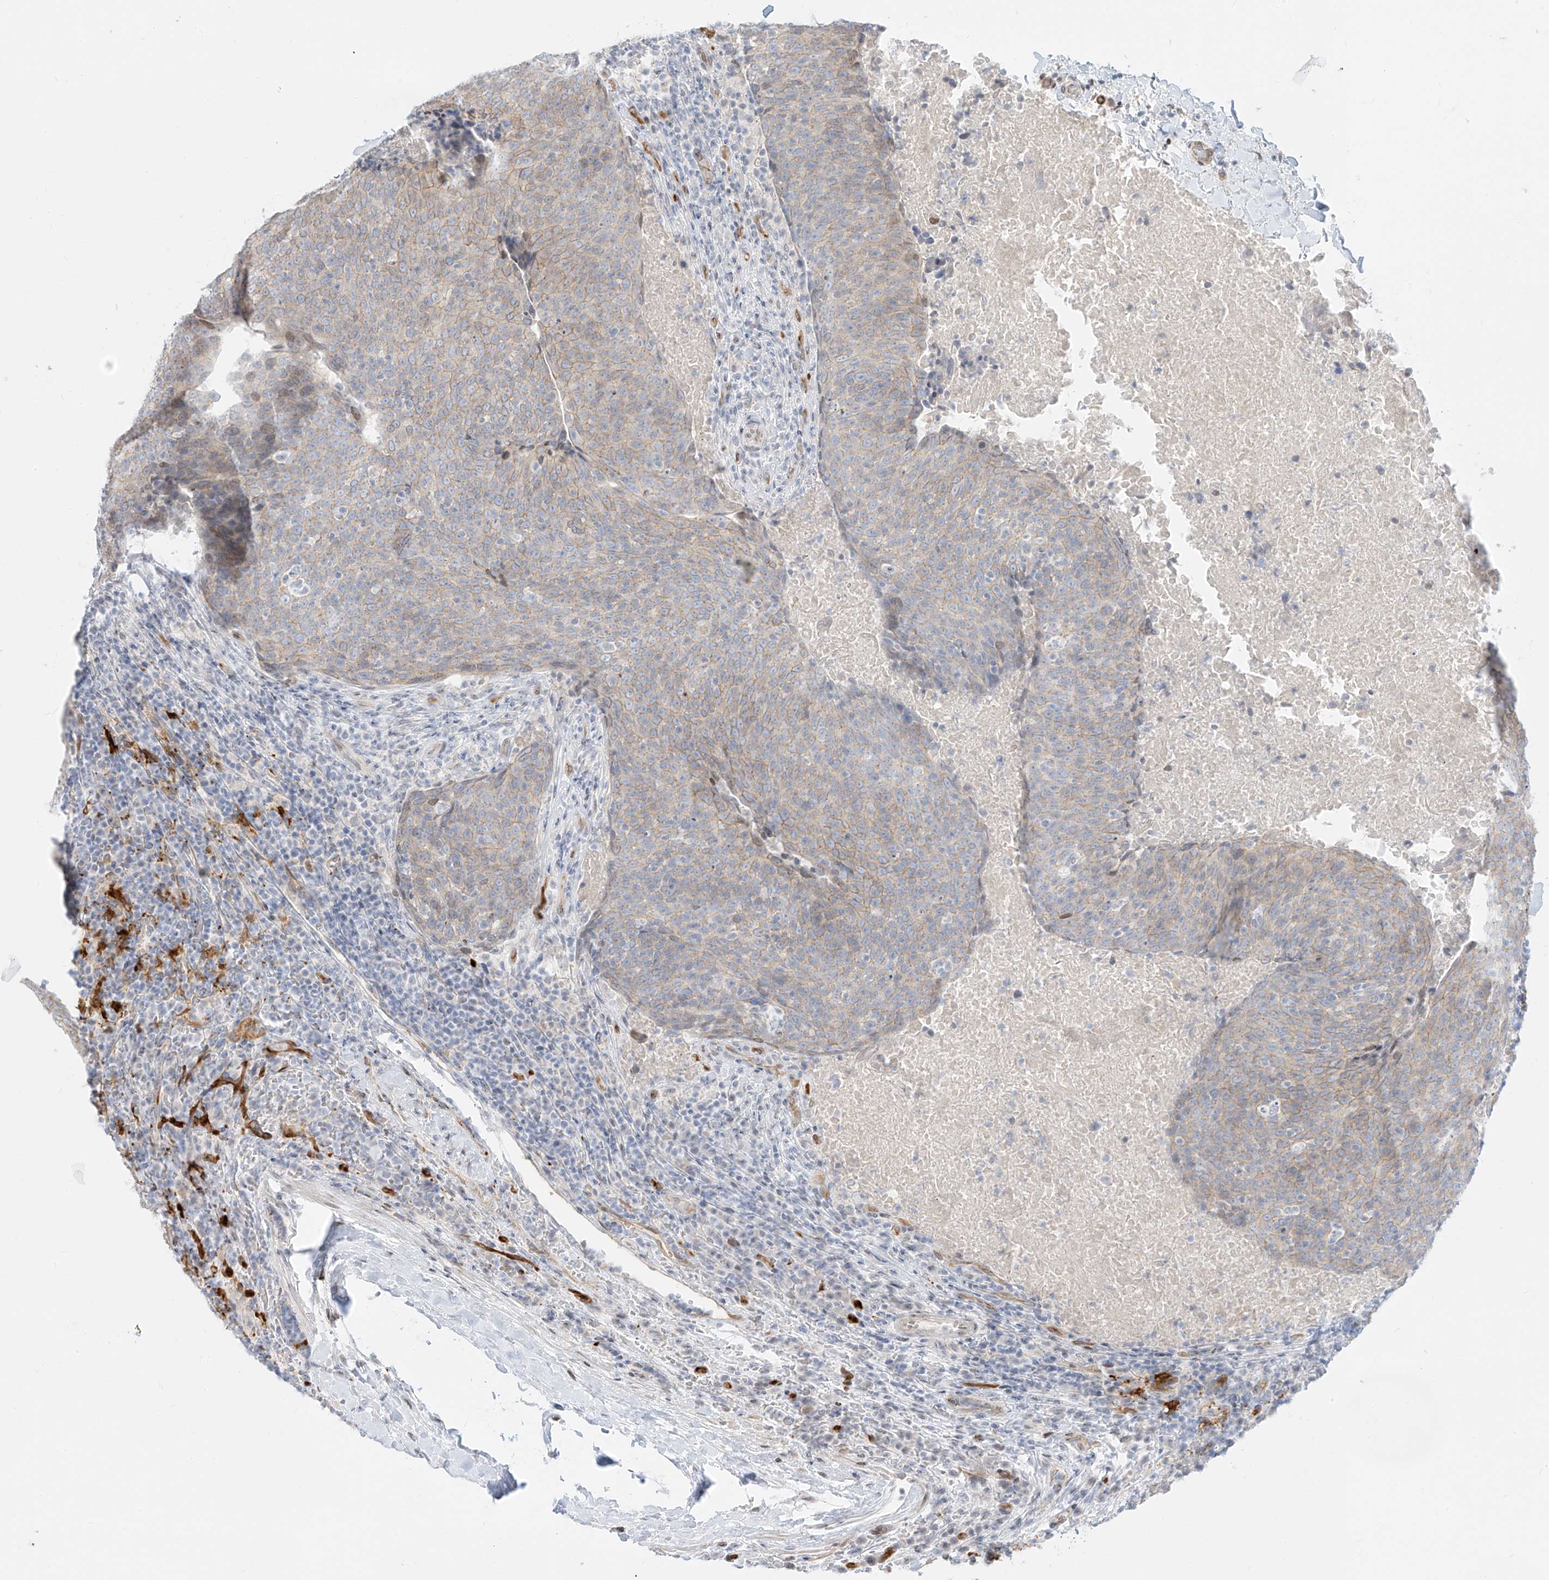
{"staining": {"intensity": "weak", "quantity": "<25%", "location": "cytoplasmic/membranous"}, "tissue": "head and neck cancer", "cell_type": "Tumor cells", "image_type": "cancer", "snomed": [{"axis": "morphology", "description": "Squamous cell carcinoma, NOS"}, {"axis": "morphology", "description": "Squamous cell carcinoma, metastatic, NOS"}, {"axis": "topography", "description": "Lymph node"}, {"axis": "topography", "description": "Head-Neck"}], "caption": "Head and neck cancer was stained to show a protein in brown. There is no significant expression in tumor cells.", "gene": "NHSL1", "patient": {"sex": "male", "age": 62}}